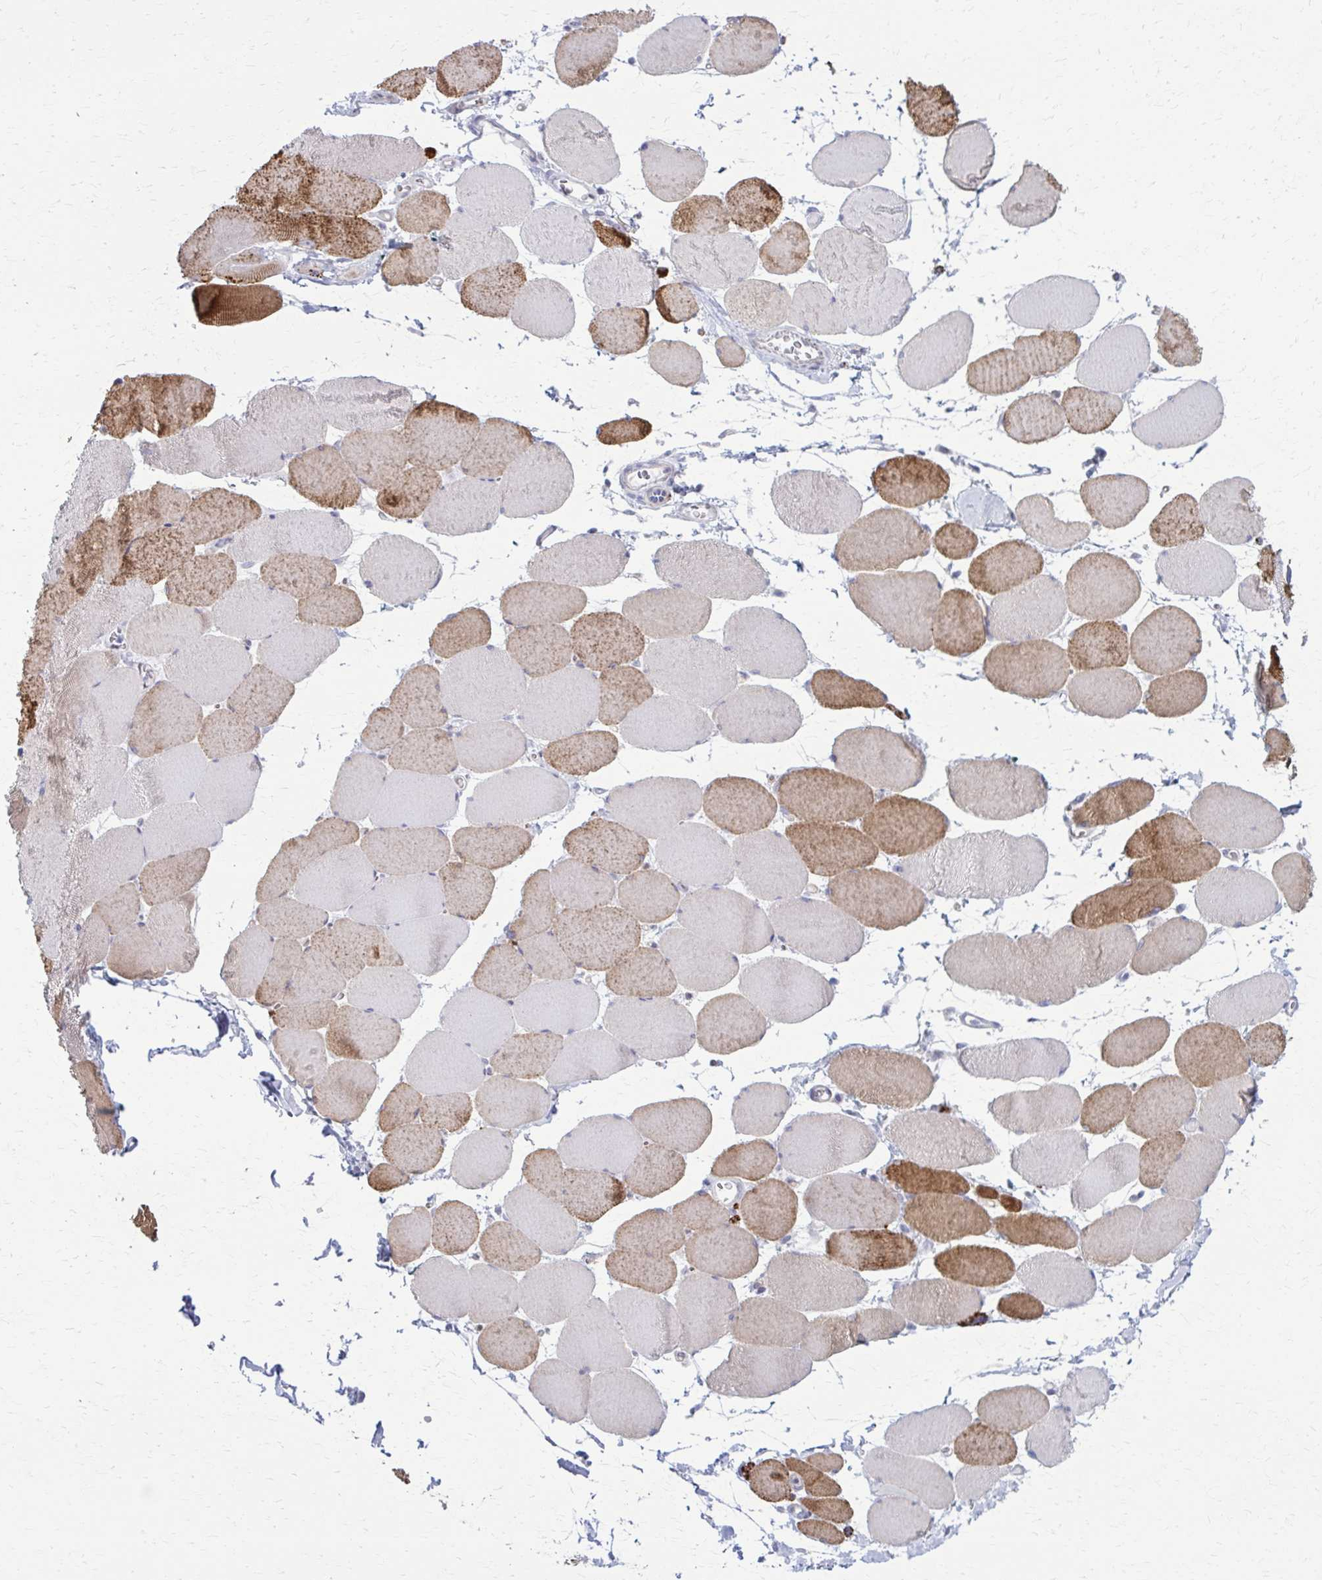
{"staining": {"intensity": "moderate", "quantity": "25%-75%", "location": "cytoplasmic/membranous"}, "tissue": "skeletal muscle", "cell_type": "Myocytes", "image_type": "normal", "snomed": [{"axis": "morphology", "description": "Normal tissue, NOS"}, {"axis": "topography", "description": "Skeletal muscle"}], "caption": "This is an image of immunohistochemistry (IHC) staining of benign skeletal muscle, which shows moderate staining in the cytoplasmic/membranous of myocytes.", "gene": "CASQ2", "patient": {"sex": "female", "age": 75}}